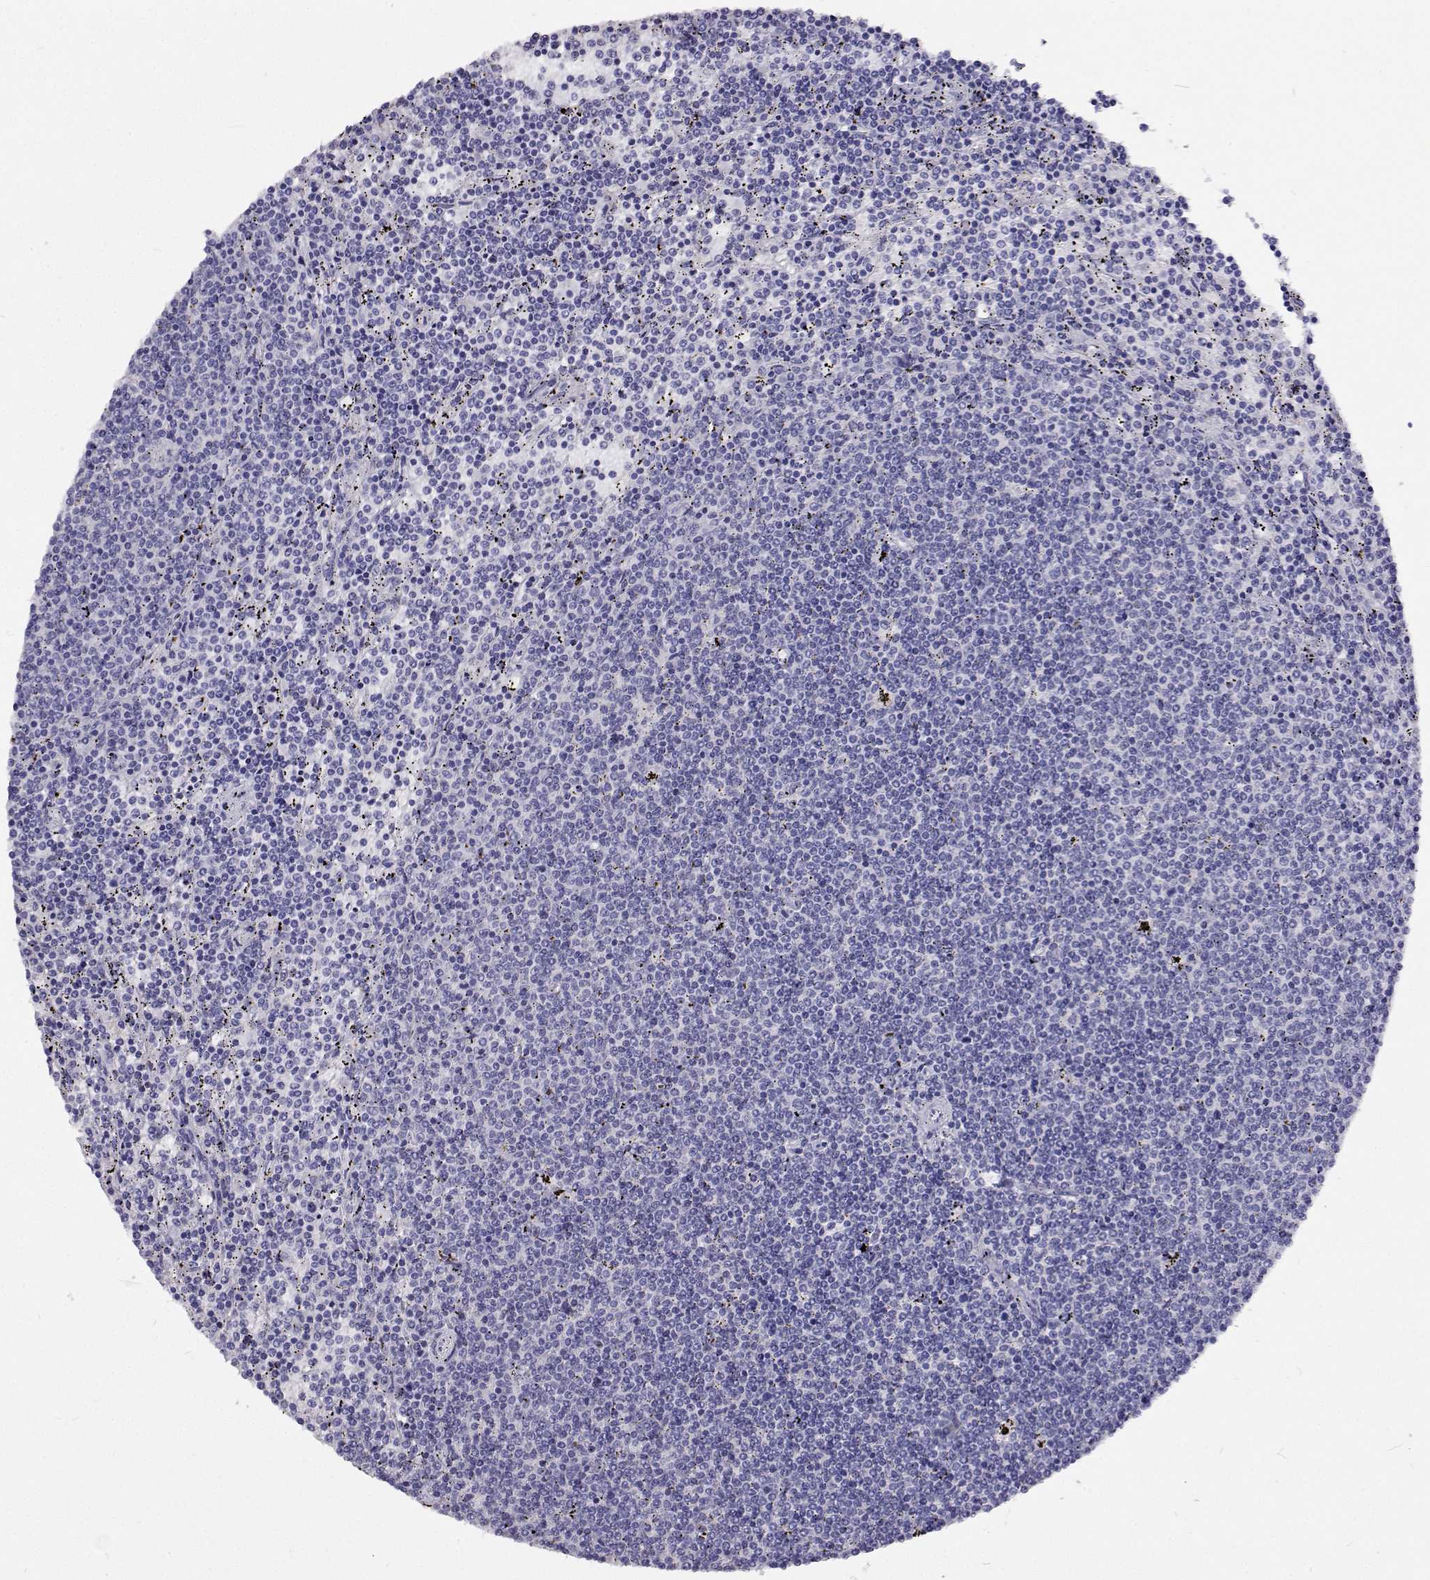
{"staining": {"intensity": "negative", "quantity": "none", "location": "none"}, "tissue": "lymphoma", "cell_type": "Tumor cells", "image_type": "cancer", "snomed": [{"axis": "morphology", "description": "Malignant lymphoma, non-Hodgkin's type, Low grade"}, {"axis": "topography", "description": "Spleen"}], "caption": "Immunohistochemical staining of human lymphoma exhibits no significant expression in tumor cells.", "gene": "CFAP44", "patient": {"sex": "female", "age": 50}}